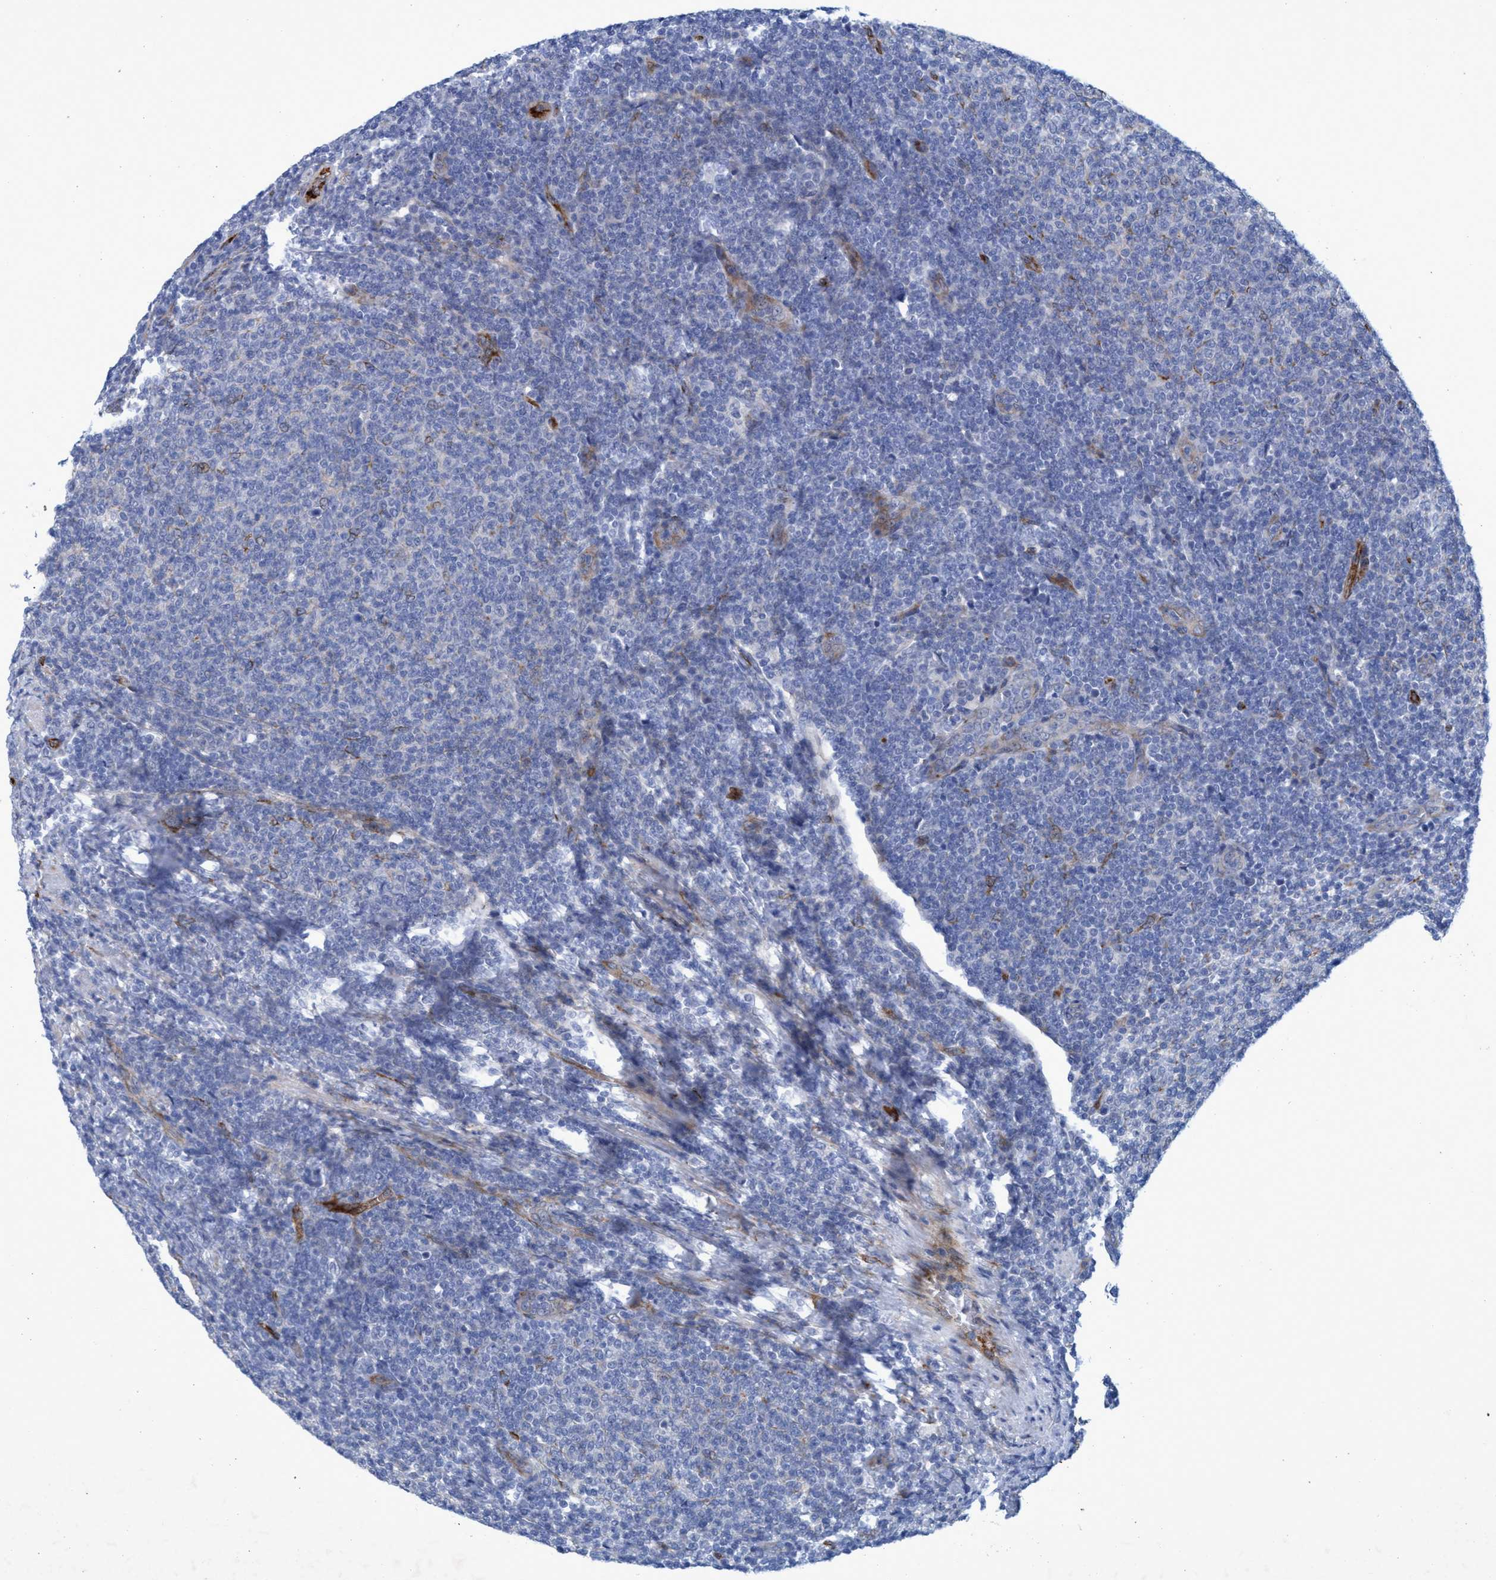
{"staining": {"intensity": "negative", "quantity": "none", "location": "none"}, "tissue": "lymphoma", "cell_type": "Tumor cells", "image_type": "cancer", "snomed": [{"axis": "morphology", "description": "Malignant lymphoma, non-Hodgkin's type, Low grade"}, {"axis": "topography", "description": "Lymph node"}], "caption": "IHC of human lymphoma demonstrates no positivity in tumor cells.", "gene": "SLC43A2", "patient": {"sex": "male", "age": 66}}